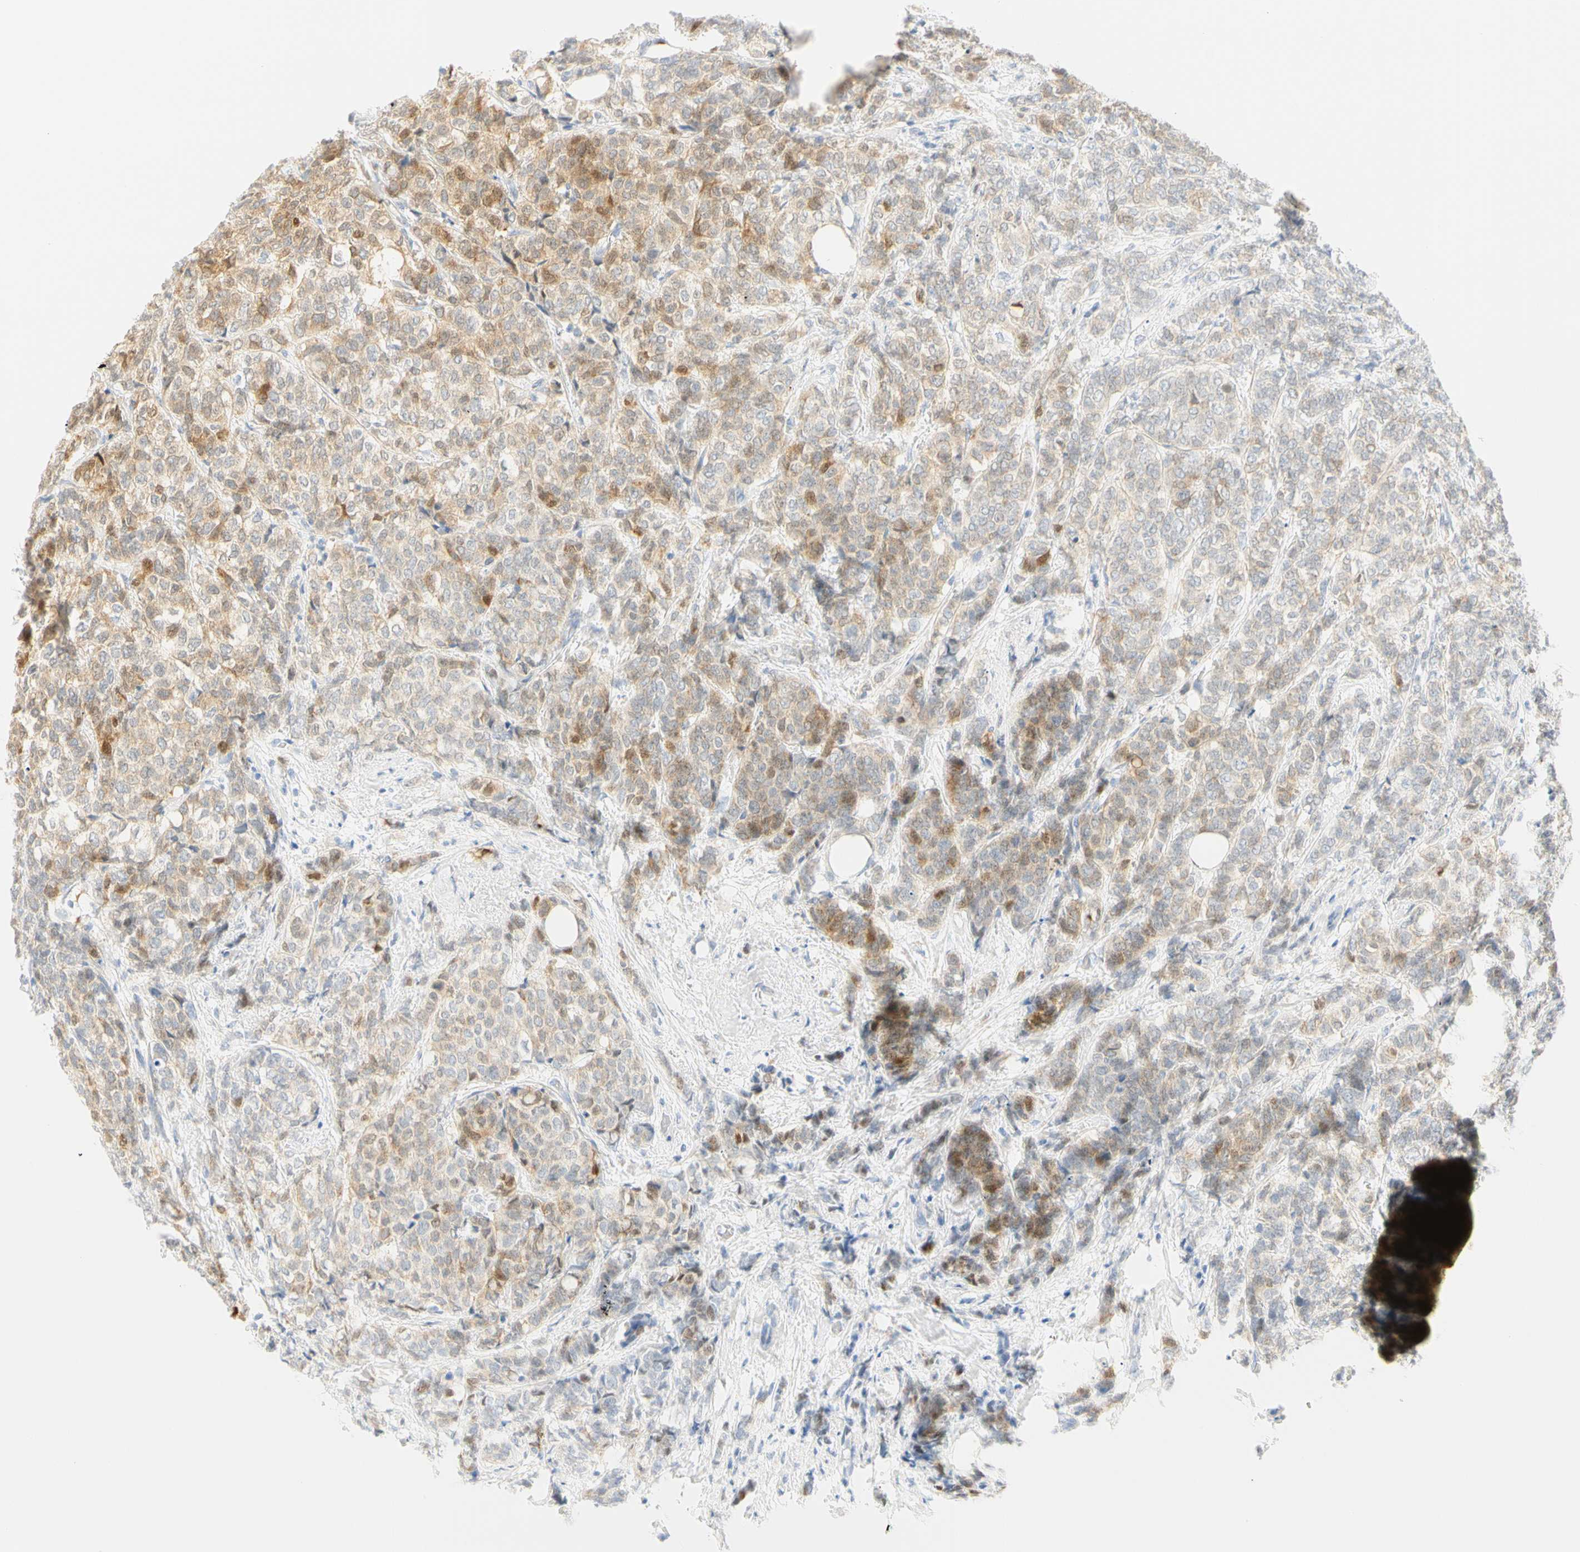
{"staining": {"intensity": "weak", "quantity": "25%-75%", "location": "cytoplasmic/membranous"}, "tissue": "breast cancer", "cell_type": "Tumor cells", "image_type": "cancer", "snomed": [{"axis": "morphology", "description": "Lobular carcinoma"}, {"axis": "topography", "description": "Breast"}], "caption": "Breast cancer stained with a brown dye displays weak cytoplasmic/membranous positive staining in about 25%-75% of tumor cells.", "gene": "SELENBP1", "patient": {"sex": "female", "age": 60}}